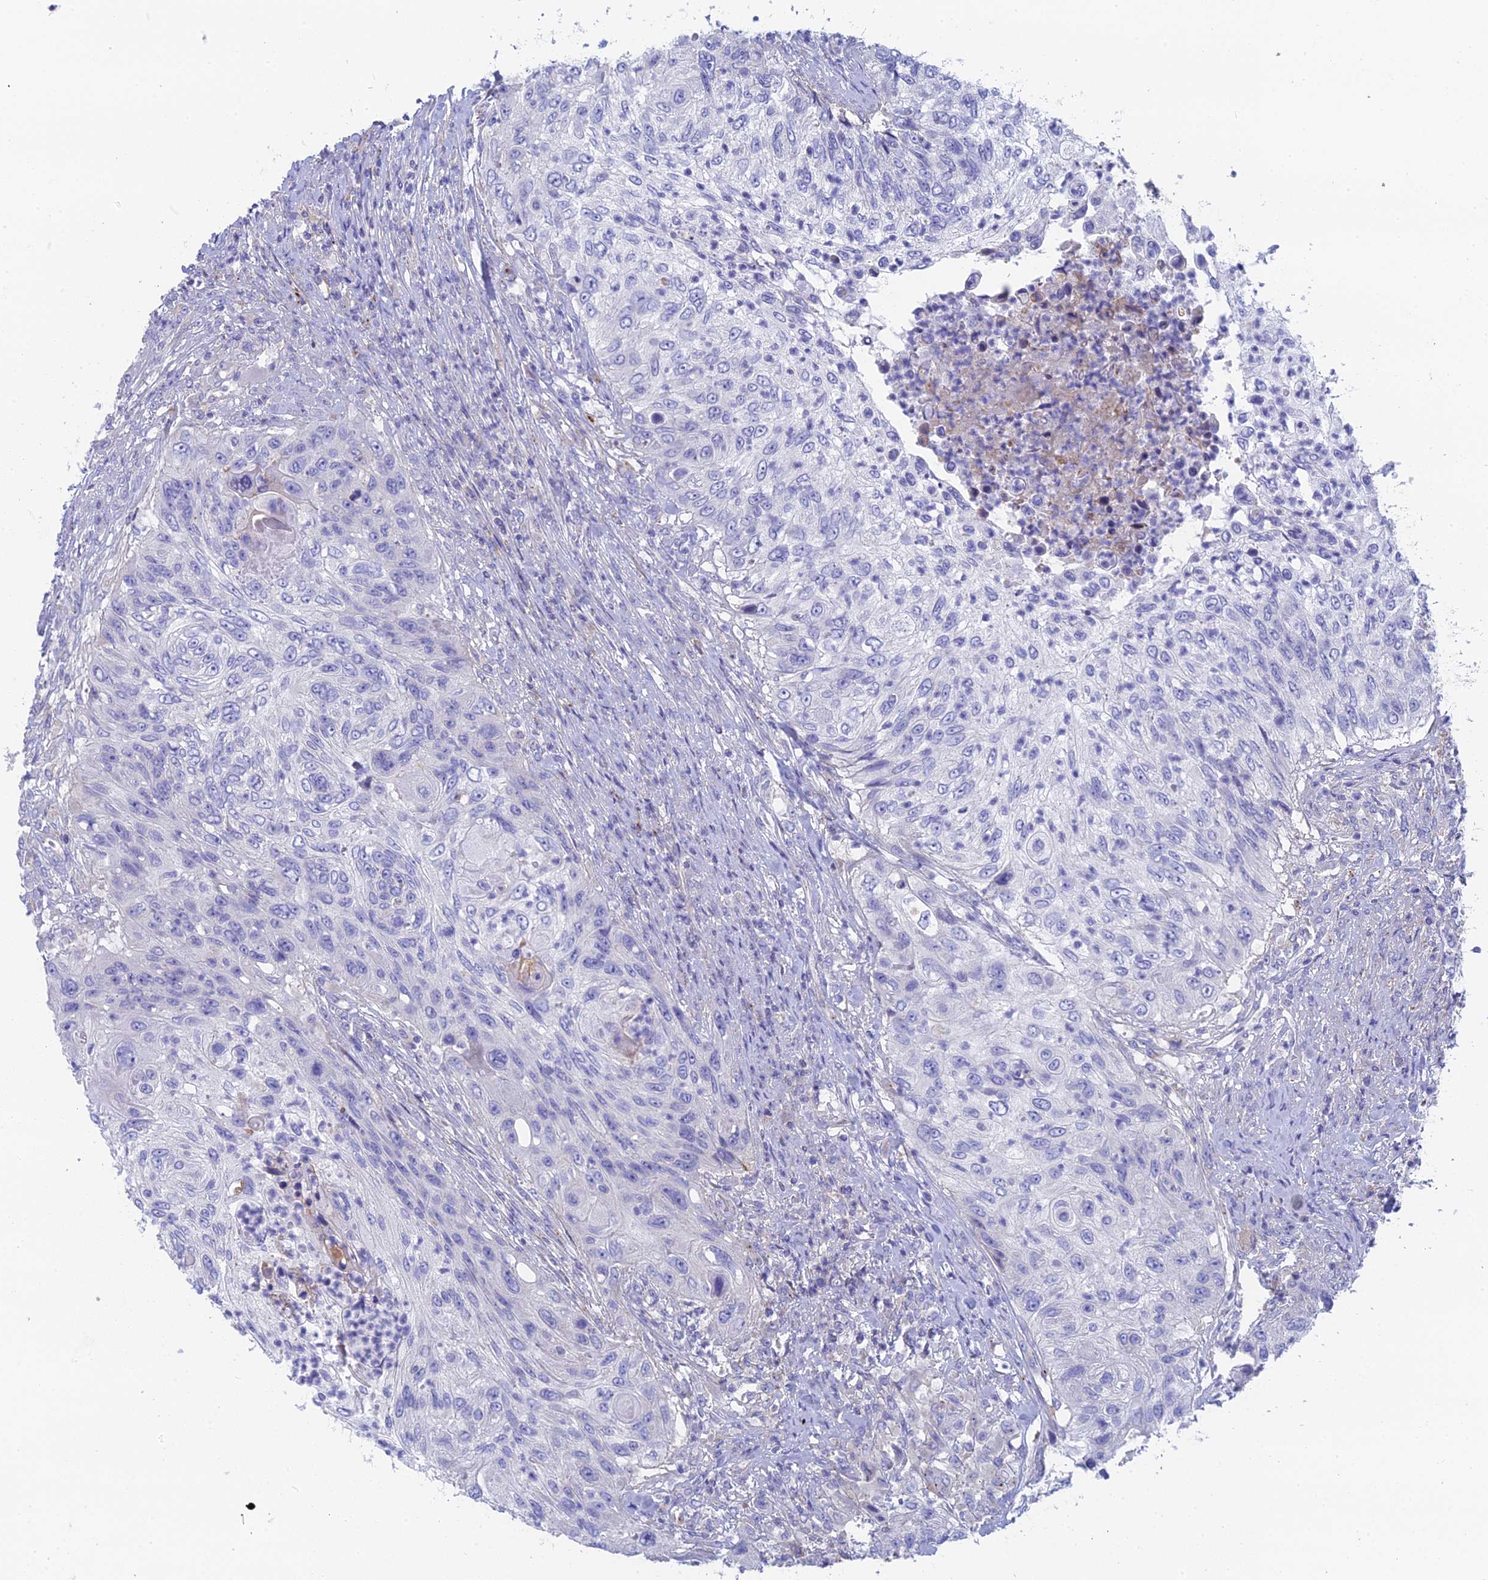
{"staining": {"intensity": "negative", "quantity": "none", "location": "none"}, "tissue": "urothelial cancer", "cell_type": "Tumor cells", "image_type": "cancer", "snomed": [{"axis": "morphology", "description": "Urothelial carcinoma, High grade"}, {"axis": "topography", "description": "Urinary bladder"}], "caption": "Tumor cells show no significant protein positivity in urothelial carcinoma (high-grade).", "gene": "WDR6", "patient": {"sex": "female", "age": 60}}